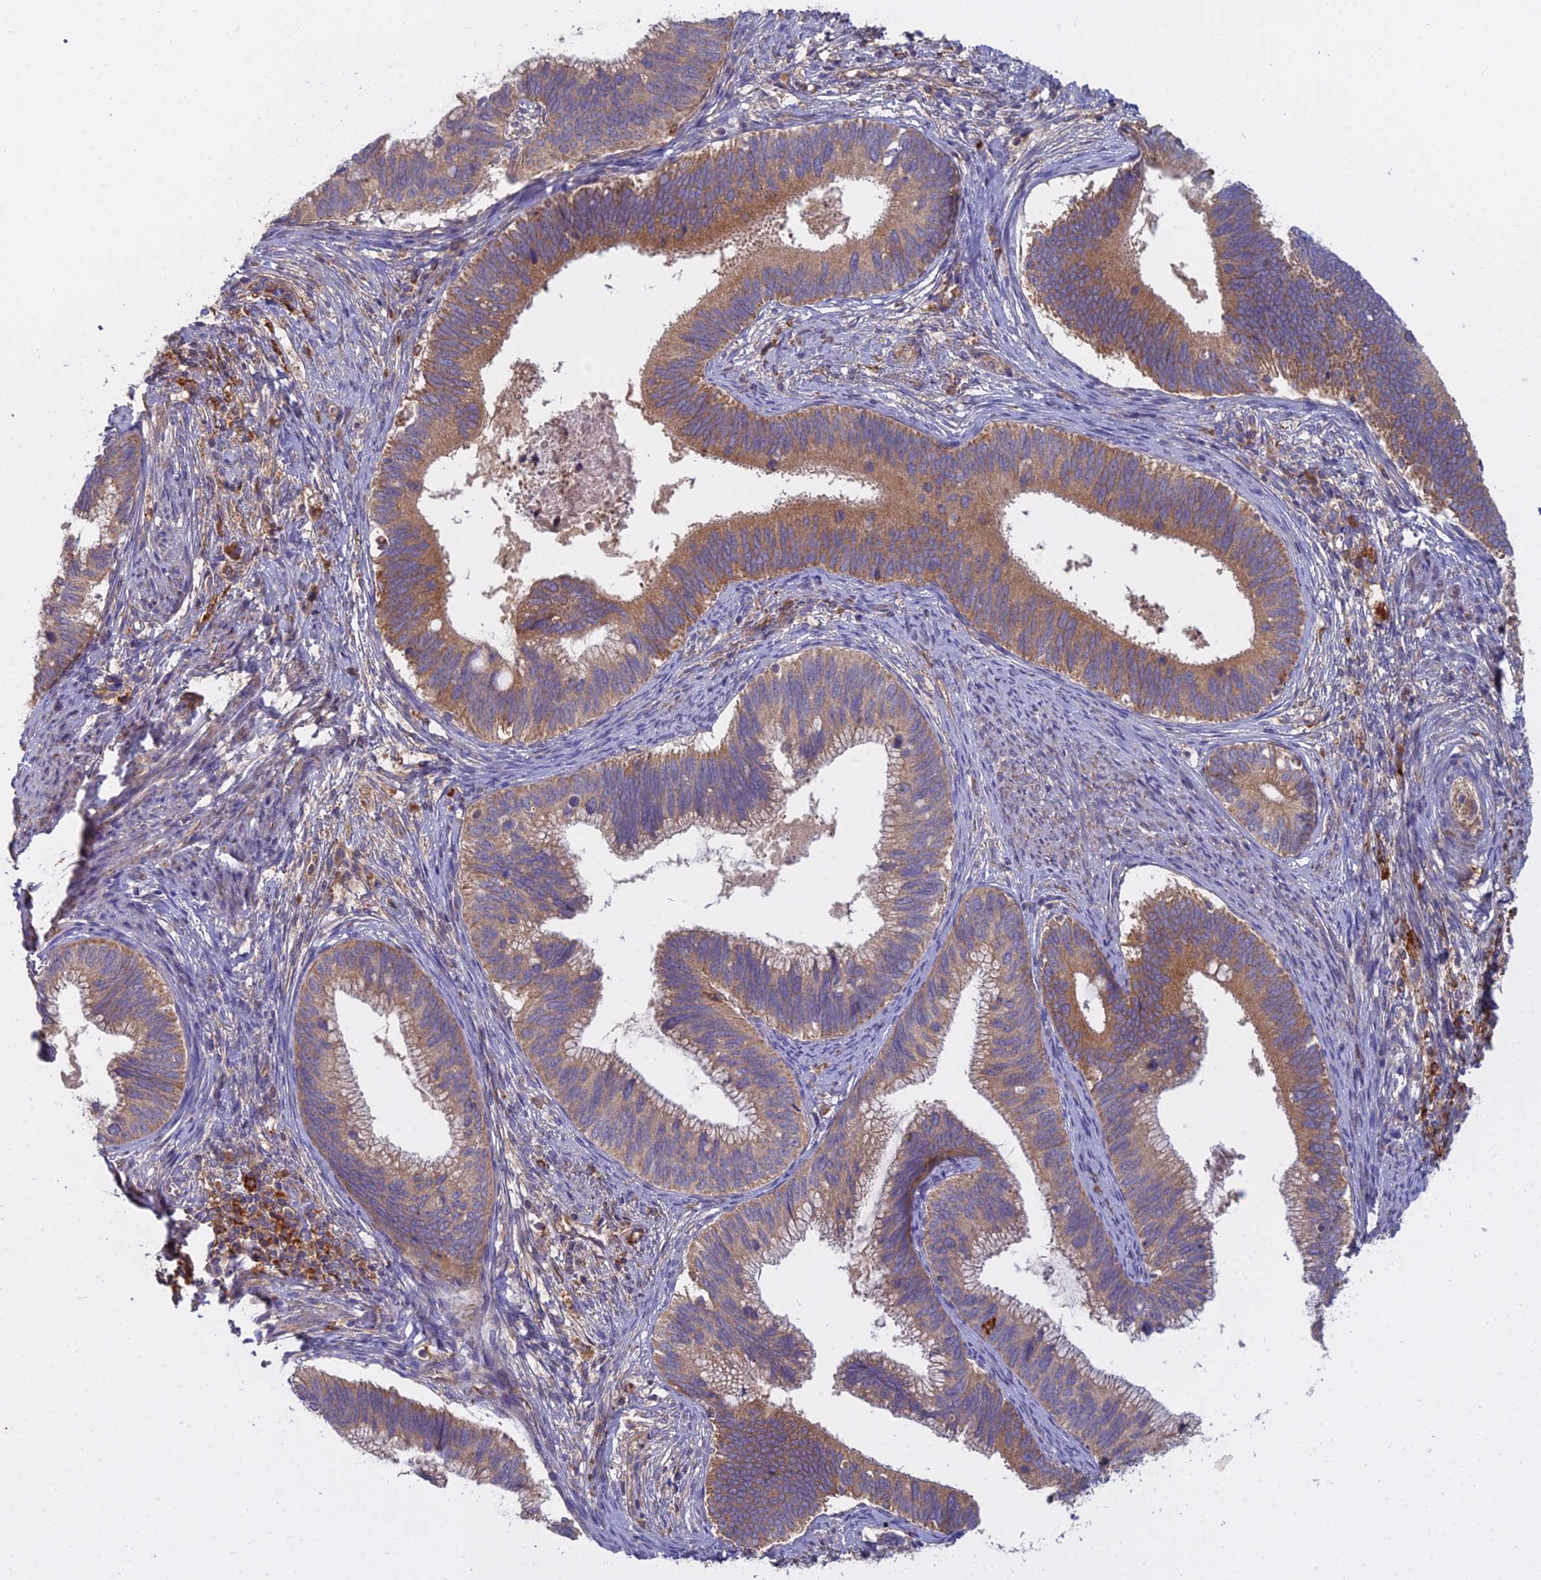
{"staining": {"intensity": "moderate", "quantity": ">75%", "location": "cytoplasmic/membranous"}, "tissue": "cervical cancer", "cell_type": "Tumor cells", "image_type": "cancer", "snomed": [{"axis": "morphology", "description": "Adenocarcinoma, NOS"}, {"axis": "topography", "description": "Cervix"}], "caption": "The photomicrograph shows a brown stain indicating the presence of a protein in the cytoplasmic/membranous of tumor cells in cervical cancer (adenocarcinoma).", "gene": "CCDC167", "patient": {"sex": "female", "age": 42}}